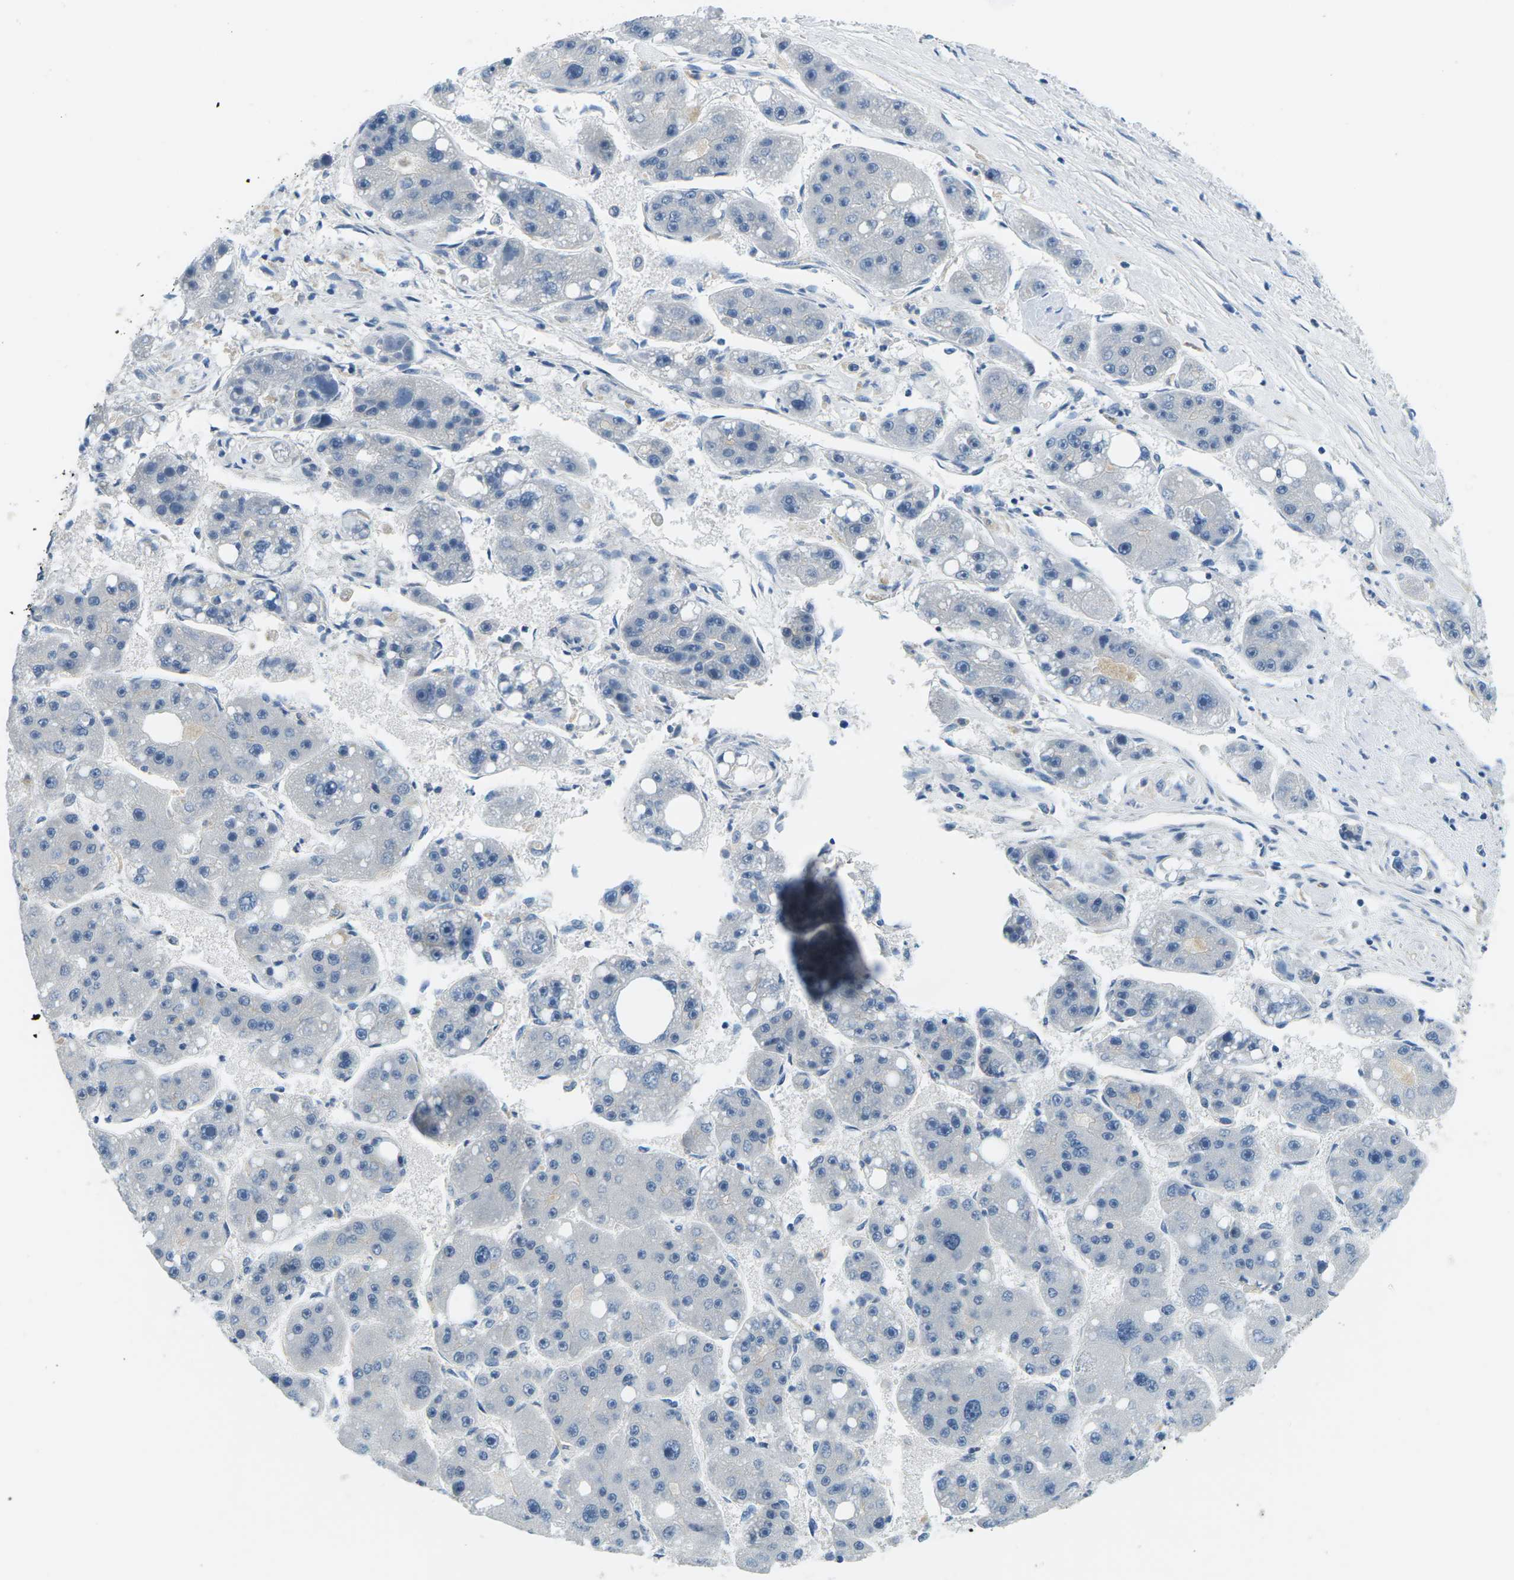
{"staining": {"intensity": "negative", "quantity": "none", "location": "none"}, "tissue": "liver cancer", "cell_type": "Tumor cells", "image_type": "cancer", "snomed": [{"axis": "morphology", "description": "Carcinoma, Hepatocellular, NOS"}, {"axis": "topography", "description": "Liver"}], "caption": "The histopathology image displays no staining of tumor cells in liver cancer (hepatocellular carcinoma).", "gene": "CTNND1", "patient": {"sex": "female", "age": 61}}